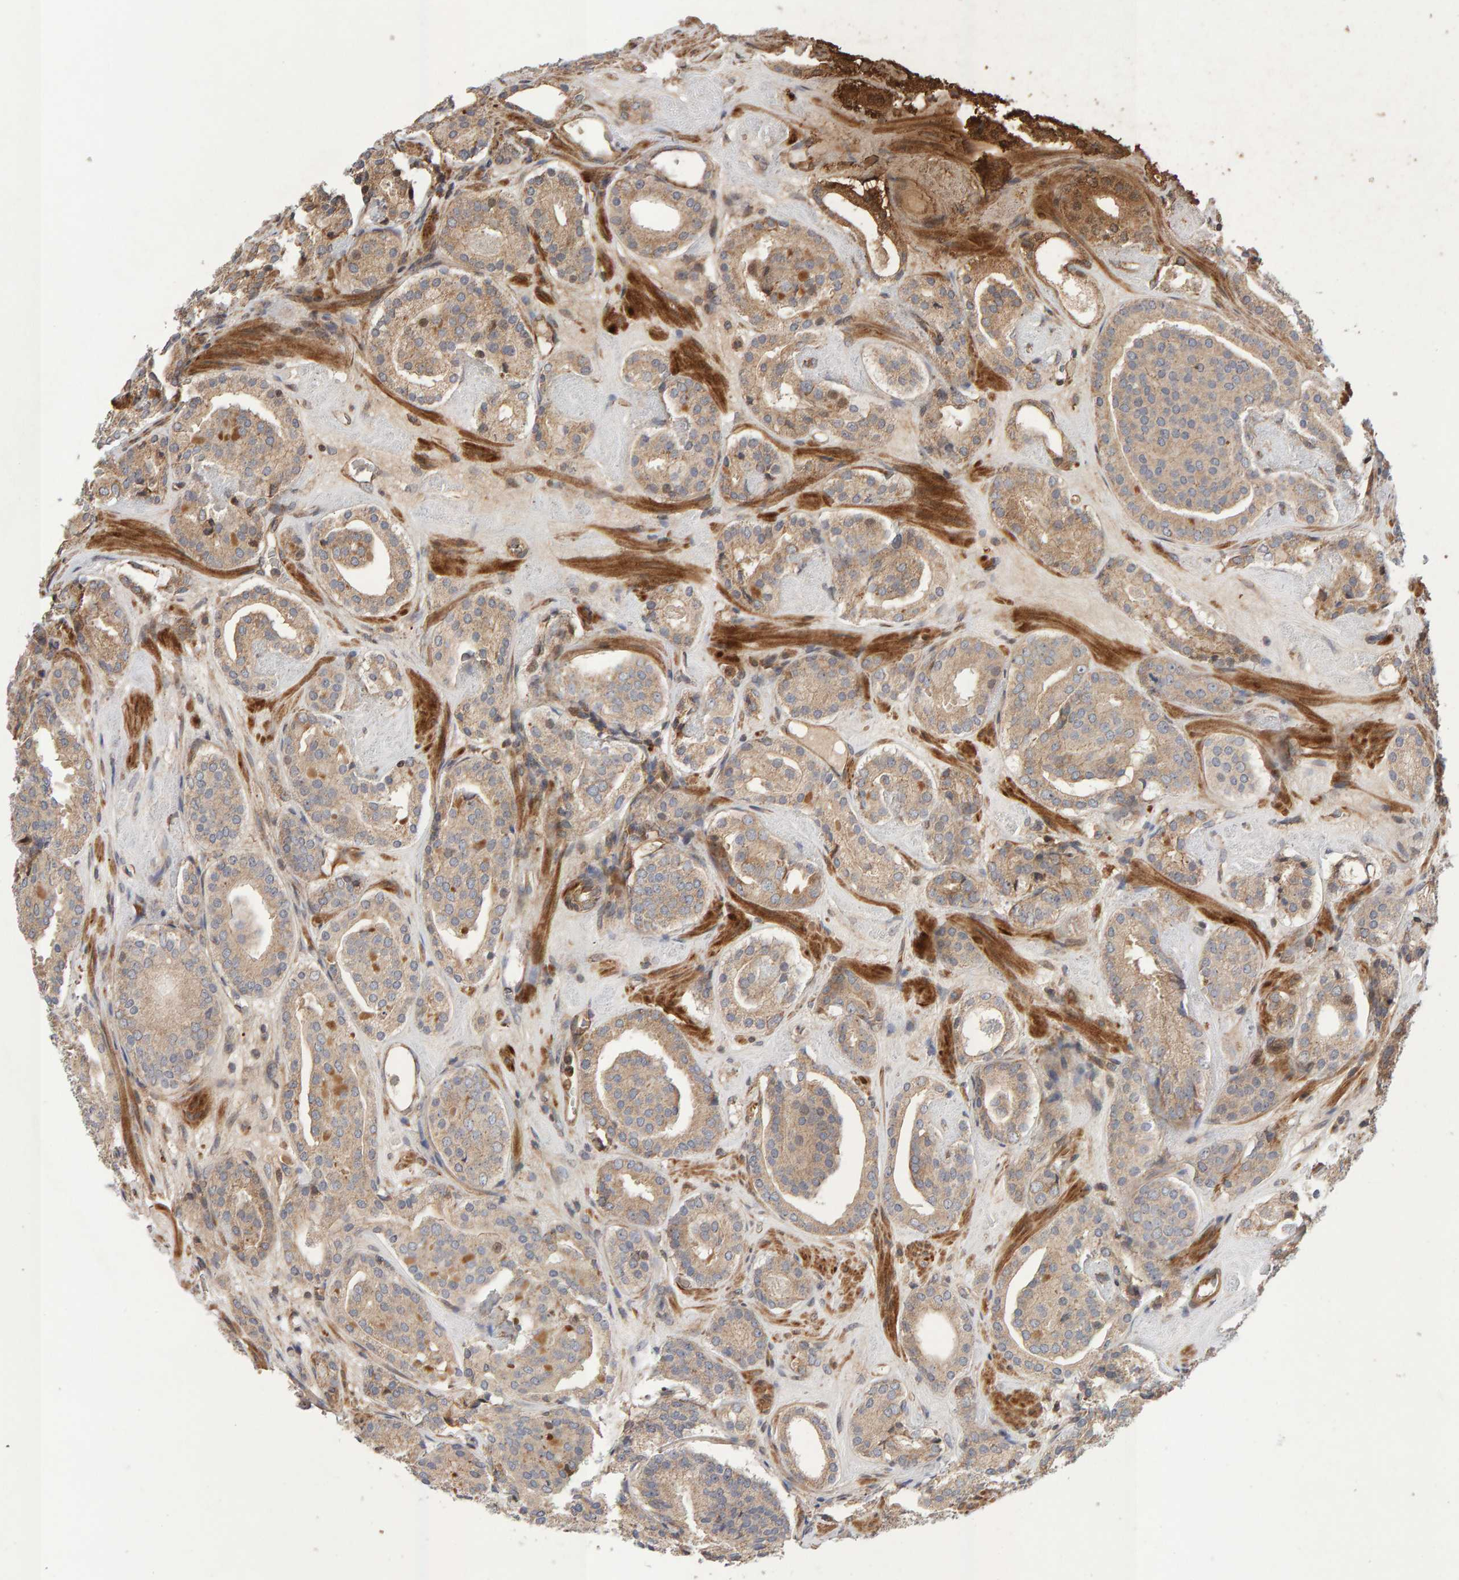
{"staining": {"intensity": "weak", "quantity": ">75%", "location": "cytoplasmic/membranous"}, "tissue": "prostate cancer", "cell_type": "Tumor cells", "image_type": "cancer", "snomed": [{"axis": "morphology", "description": "Adenocarcinoma, Low grade"}, {"axis": "topography", "description": "Prostate"}], "caption": "An immunohistochemistry (IHC) image of tumor tissue is shown. Protein staining in brown highlights weak cytoplasmic/membranous positivity in prostate adenocarcinoma (low-grade) within tumor cells.", "gene": "LZTS1", "patient": {"sex": "male", "age": 69}}